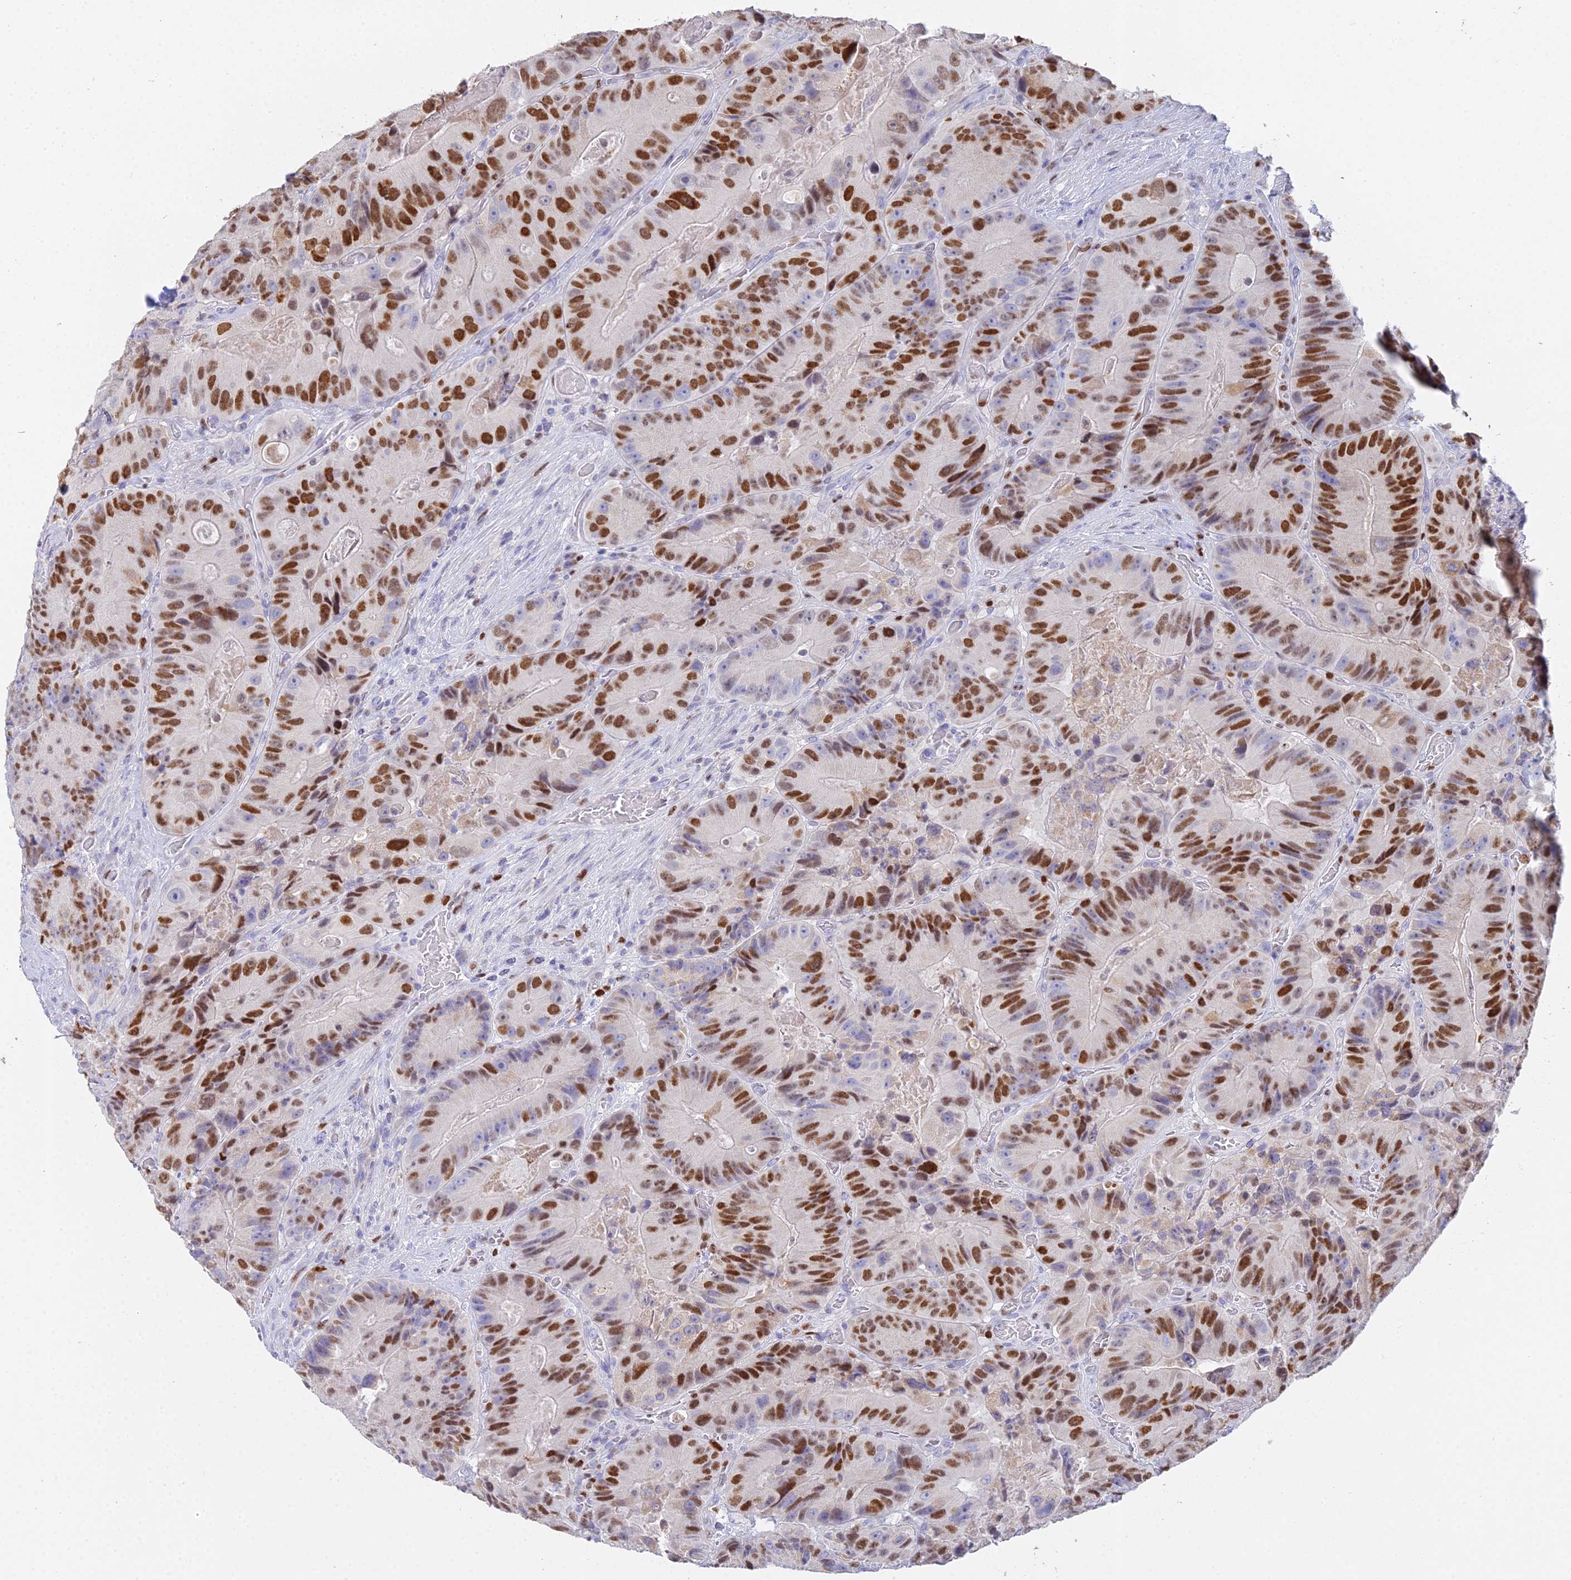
{"staining": {"intensity": "strong", "quantity": "25%-75%", "location": "nuclear"}, "tissue": "colorectal cancer", "cell_type": "Tumor cells", "image_type": "cancer", "snomed": [{"axis": "morphology", "description": "Adenocarcinoma, NOS"}, {"axis": "topography", "description": "Colon"}], "caption": "Immunohistochemistry (IHC) (DAB) staining of human adenocarcinoma (colorectal) exhibits strong nuclear protein staining in approximately 25%-75% of tumor cells.", "gene": "MCM2", "patient": {"sex": "female", "age": 86}}